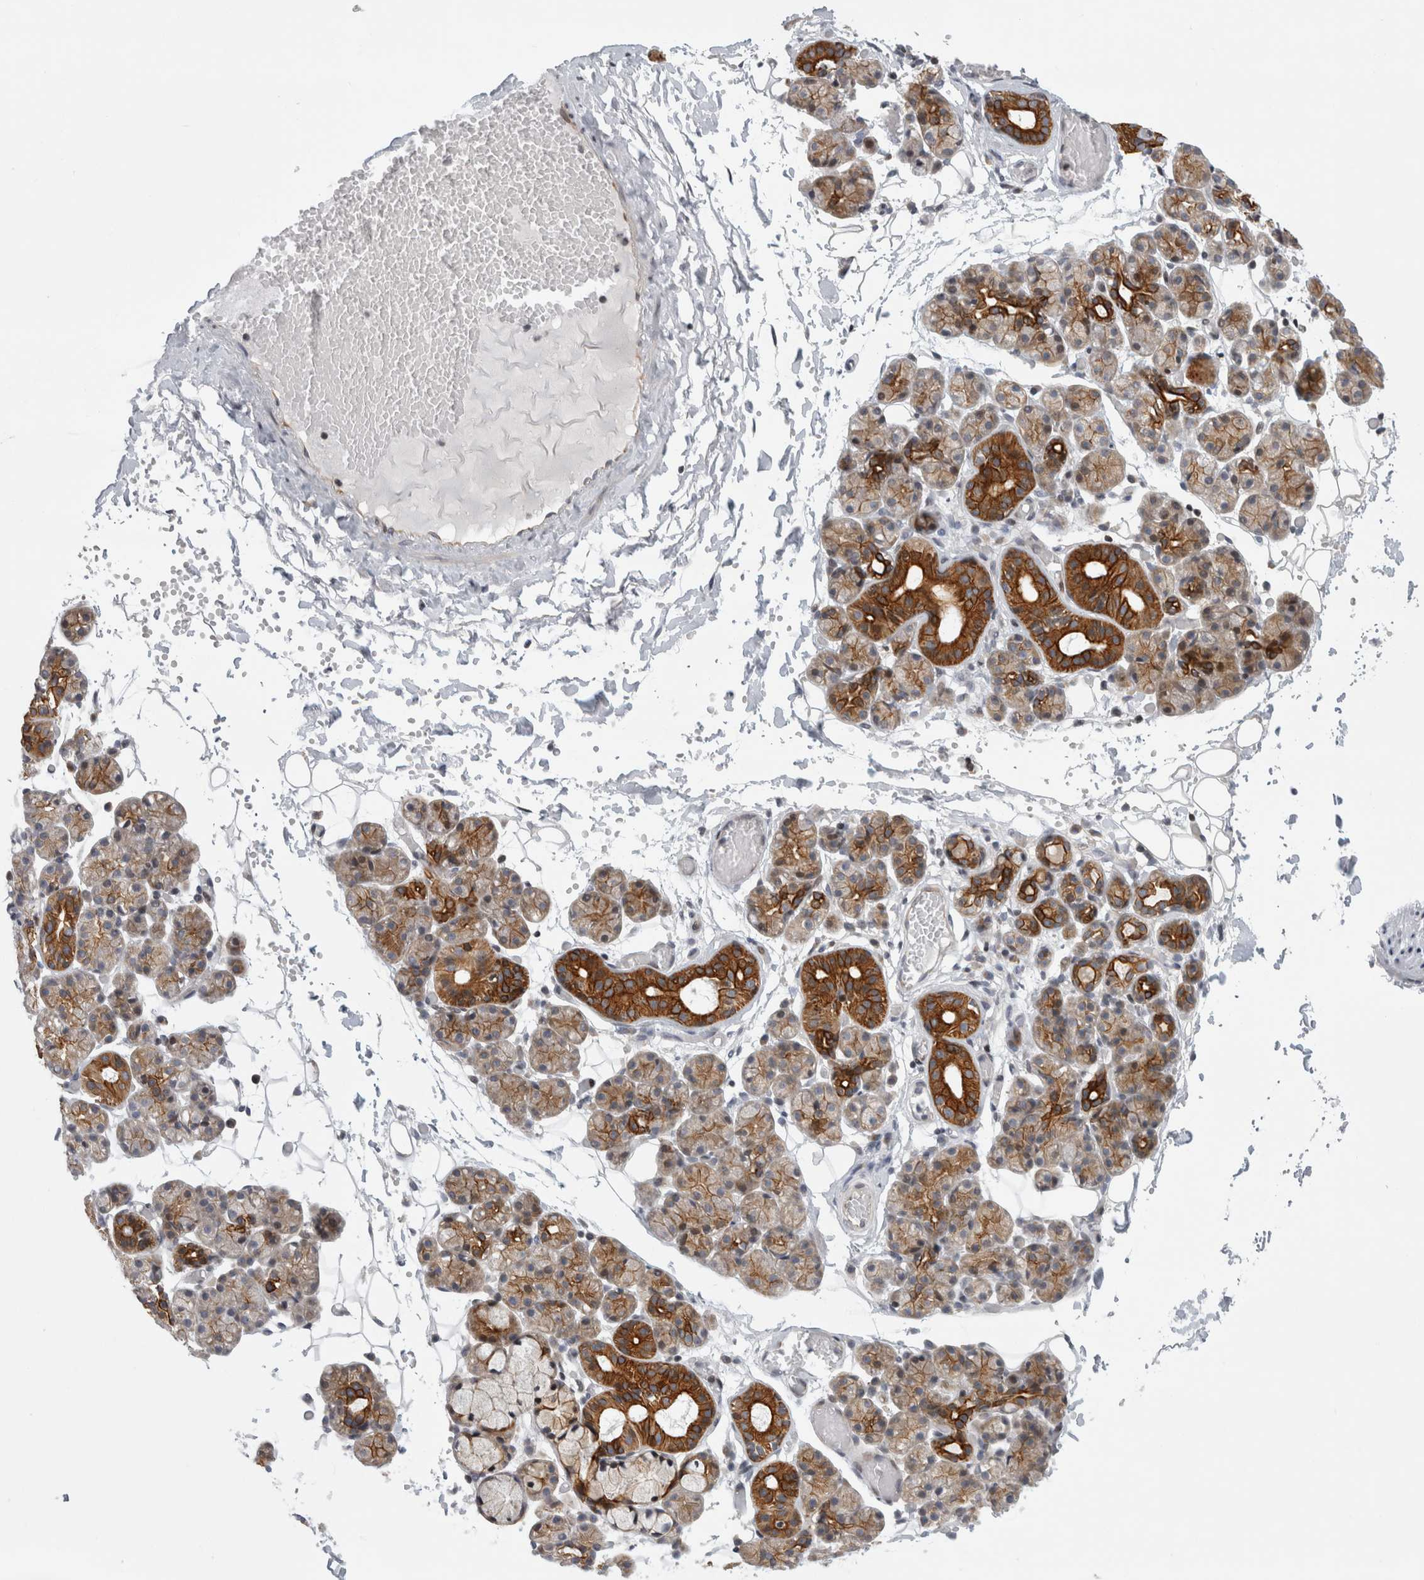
{"staining": {"intensity": "strong", "quantity": "25%-75%", "location": "cytoplasmic/membranous"}, "tissue": "salivary gland", "cell_type": "Glandular cells", "image_type": "normal", "snomed": [{"axis": "morphology", "description": "Normal tissue, NOS"}, {"axis": "topography", "description": "Salivary gland"}], "caption": "Human salivary gland stained with a brown dye shows strong cytoplasmic/membranous positive expression in about 25%-75% of glandular cells.", "gene": "UTP25", "patient": {"sex": "male", "age": 63}}